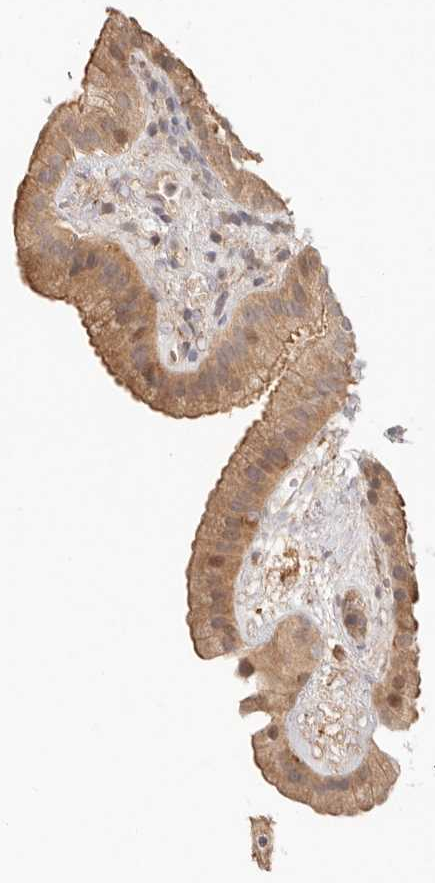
{"staining": {"intensity": "moderate", "quantity": ">75%", "location": "cytoplasmic/membranous,nuclear"}, "tissue": "gallbladder", "cell_type": "Glandular cells", "image_type": "normal", "snomed": [{"axis": "morphology", "description": "Normal tissue, NOS"}, {"axis": "topography", "description": "Gallbladder"}], "caption": "Immunohistochemical staining of benign gallbladder reveals >75% levels of moderate cytoplasmic/membranous,nuclear protein staining in about >75% of glandular cells. The protein is shown in brown color, while the nuclei are stained blue.", "gene": "IL1R2", "patient": {"sex": "female", "age": 64}}